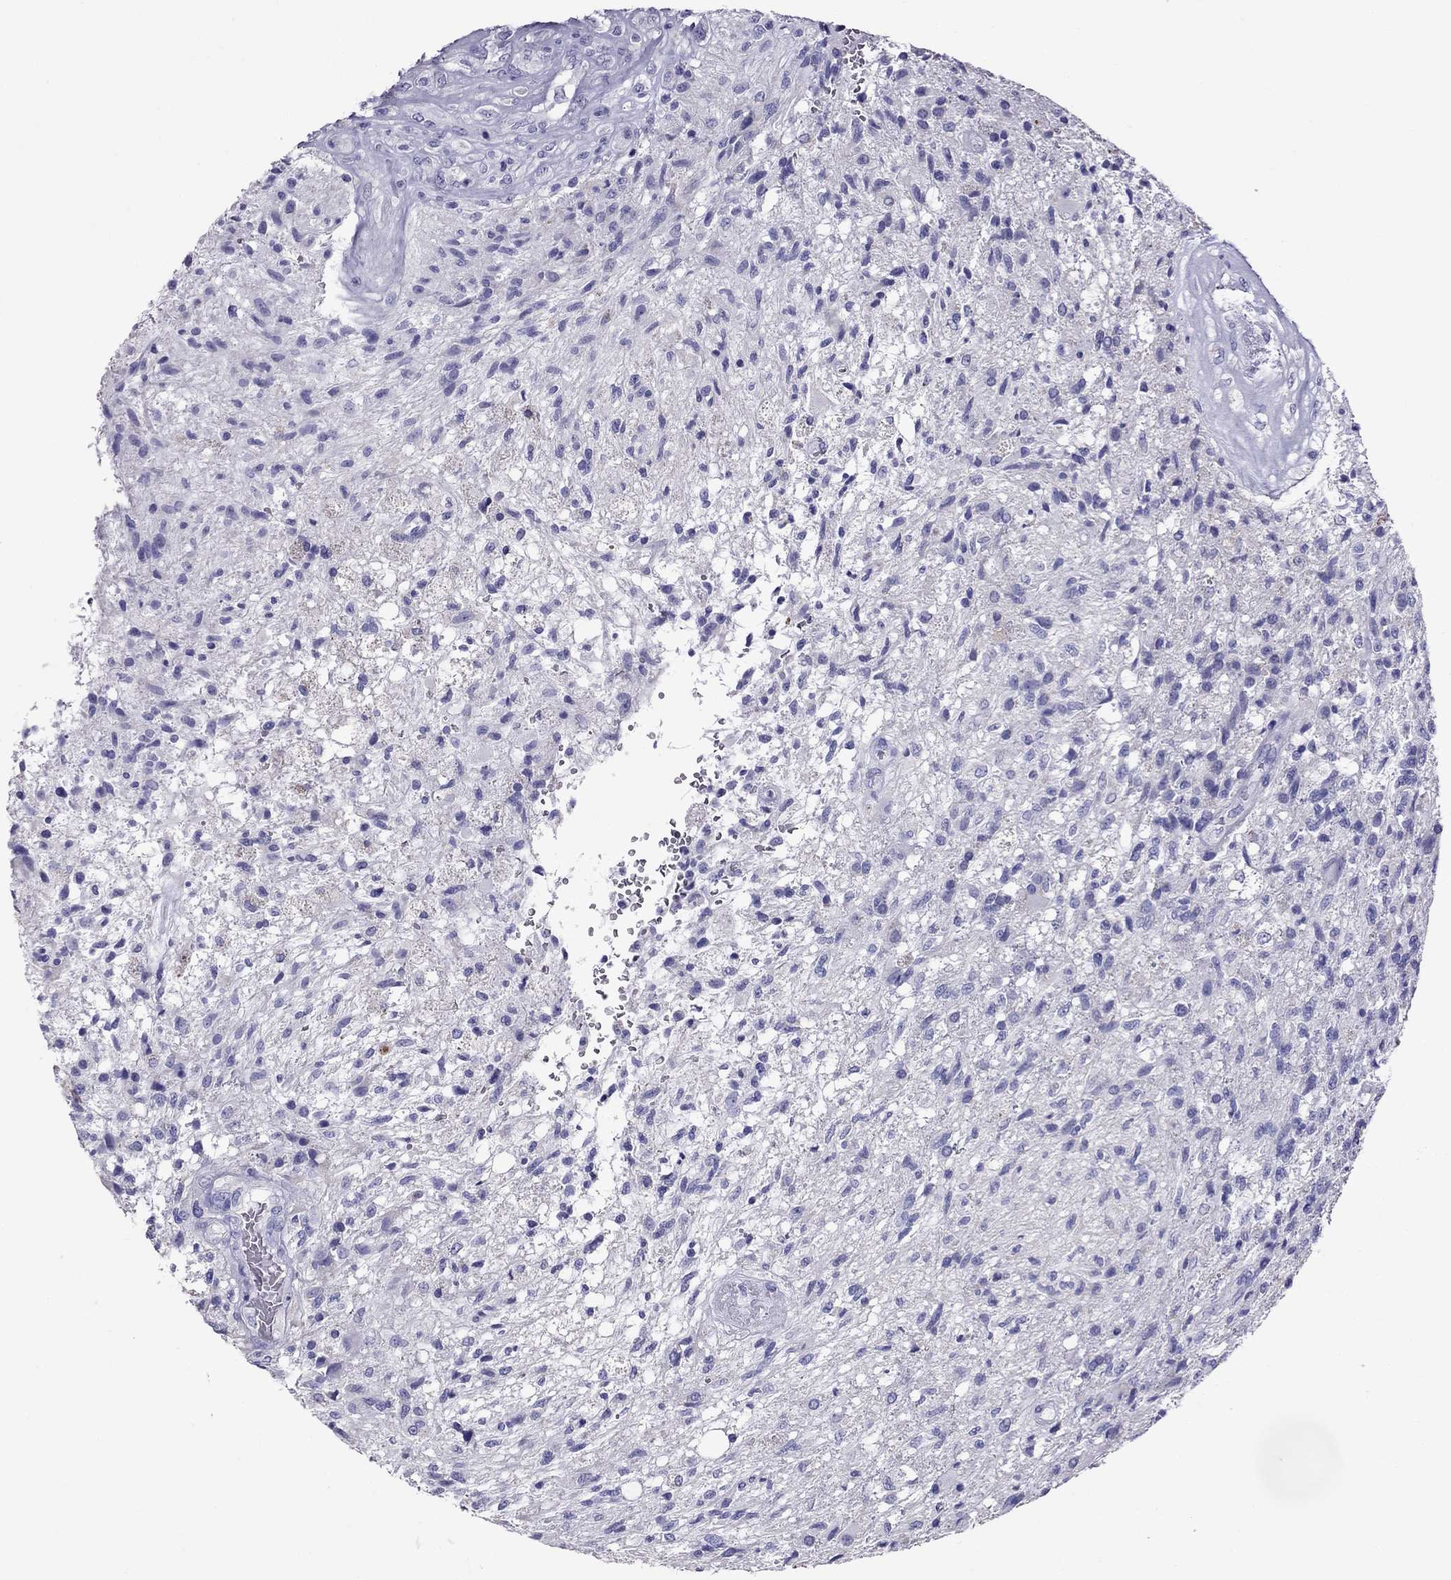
{"staining": {"intensity": "negative", "quantity": "none", "location": "none"}, "tissue": "glioma", "cell_type": "Tumor cells", "image_type": "cancer", "snomed": [{"axis": "morphology", "description": "Glioma, malignant, High grade"}, {"axis": "topography", "description": "Brain"}], "caption": "This is a photomicrograph of IHC staining of glioma, which shows no expression in tumor cells.", "gene": "TTLL13", "patient": {"sex": "male", "age": 56}}